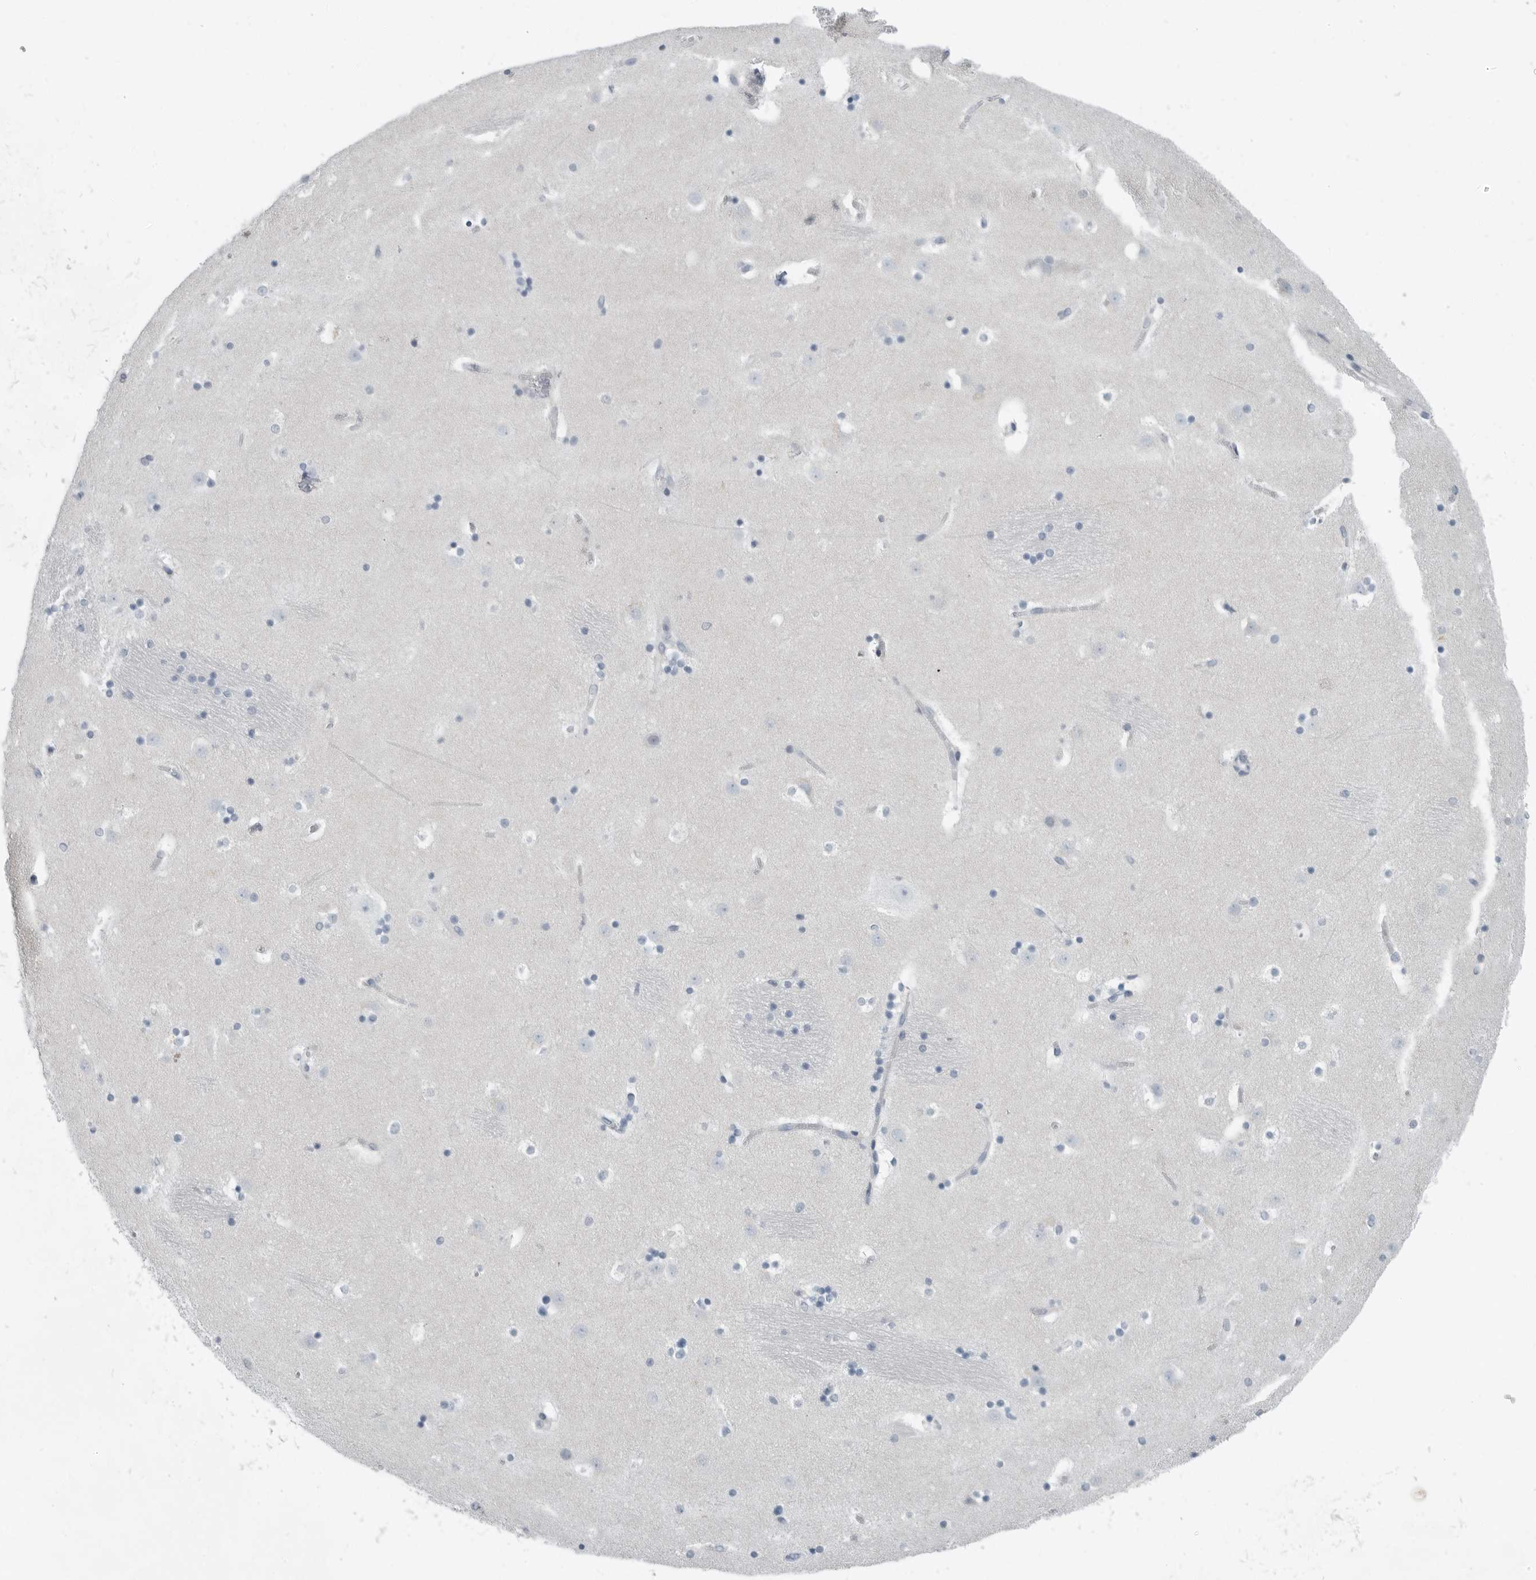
{"staining": {"intensity": "negative", "quantity": "none", "location": "none"}, "tissue": "caudate", "cell_type": "Glial cells", "image_type": "normal", "snomed": [{"axis": "morphology", "description": "Normal tissue, NOS"}, {"axis": "topography", "description": "Lateral ventricle wall"}], "caption": "Immunohistochemical staining of benign caudate demonstrates no significant positivity in glial cells.", "gene": "ZPBP2", "patient": {"sex": "male", "age": 45}}